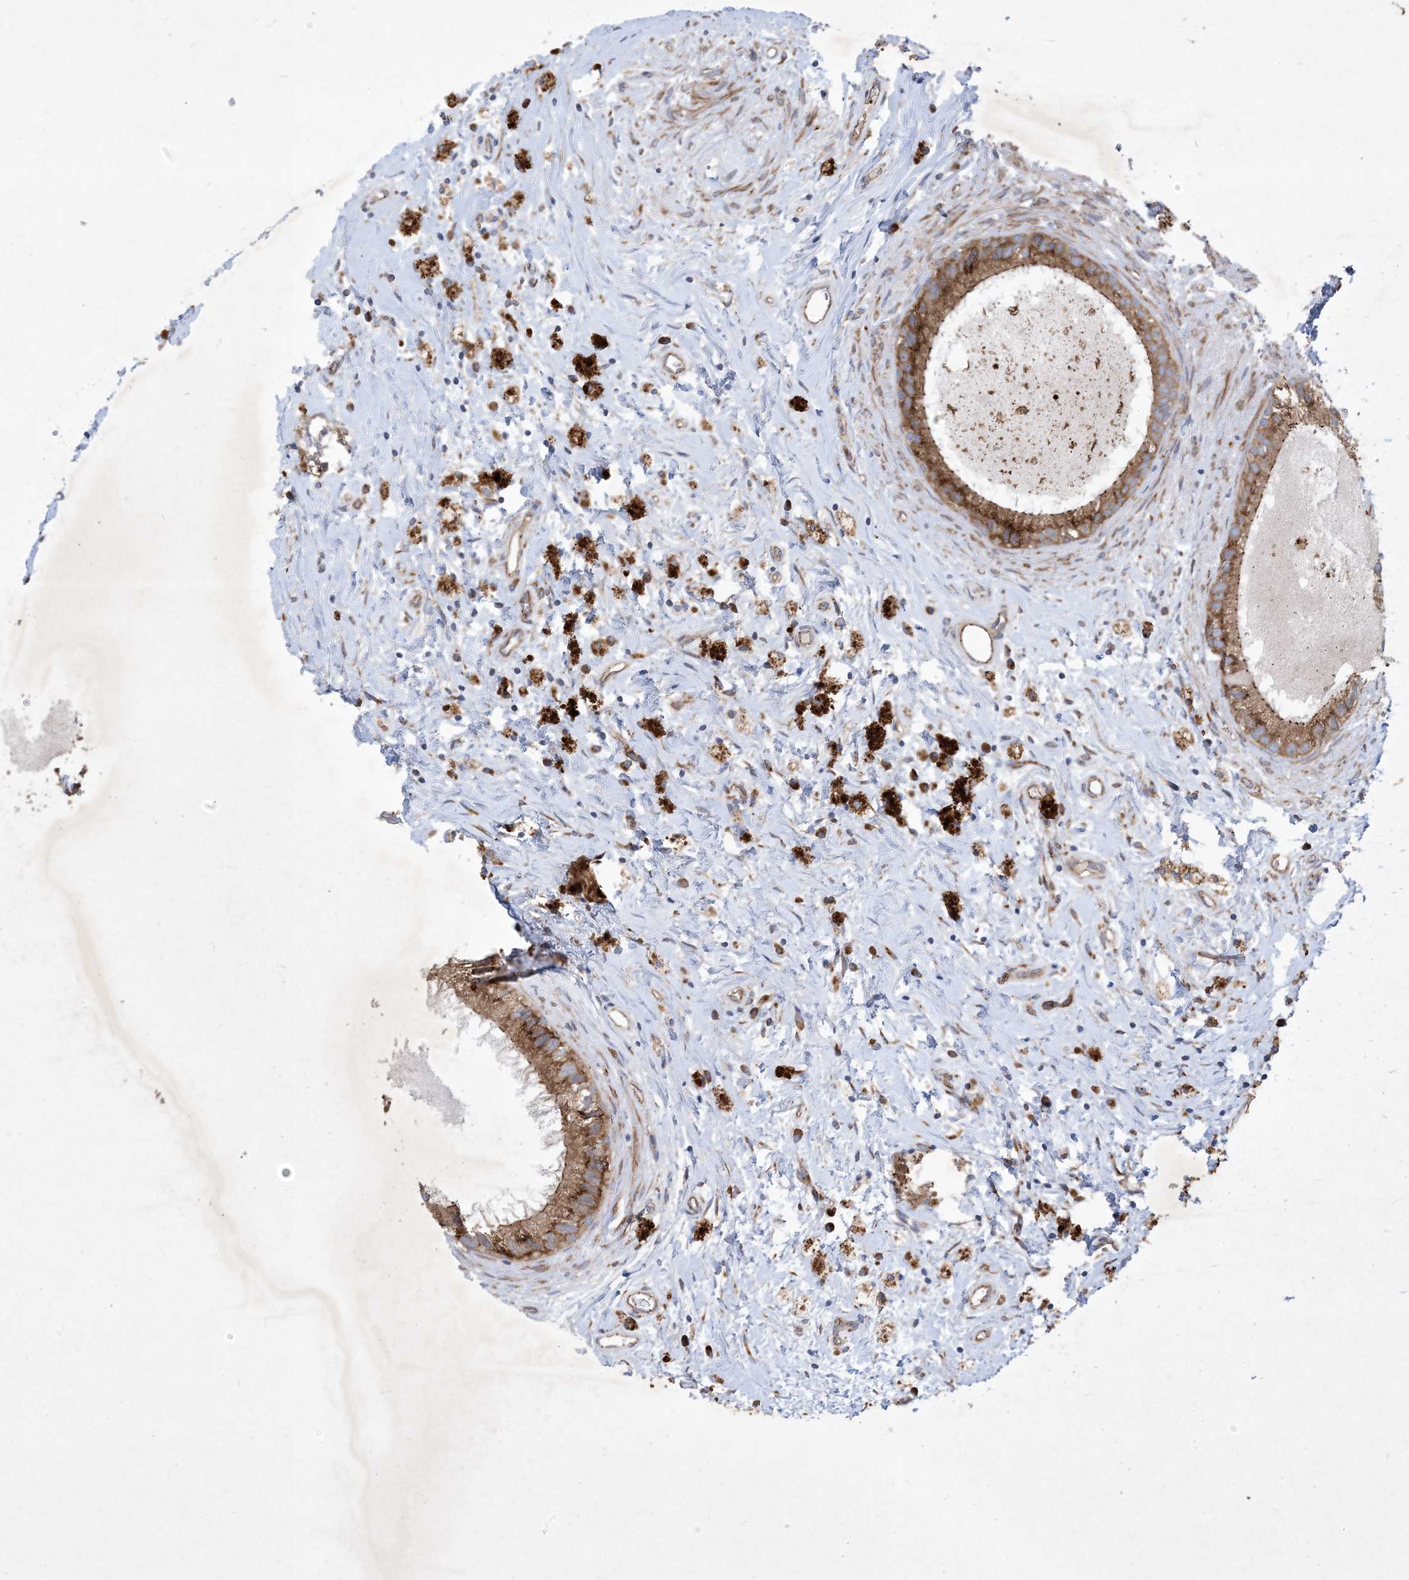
{"staining": {"intensity": "moderate", "quantity": ">75%", "location": "cytoplasmic/membranous"}, "tissue": "epididymis", "cell_type": "Glandular cells", "image_type": "normal", "snomed": [{"axis": "morphology", "description": "Normal tissue, NOS"}, {"axis": "topography", "description": "Epididymis"}], "caption": "The image exhibits staining of benign epididymis, revealing moderate cytoplasmic/membranous protein positivity (brown color) within glandular cells.", "gene": "OTOP1", "patient": {"sex": "male", "age": 80}}